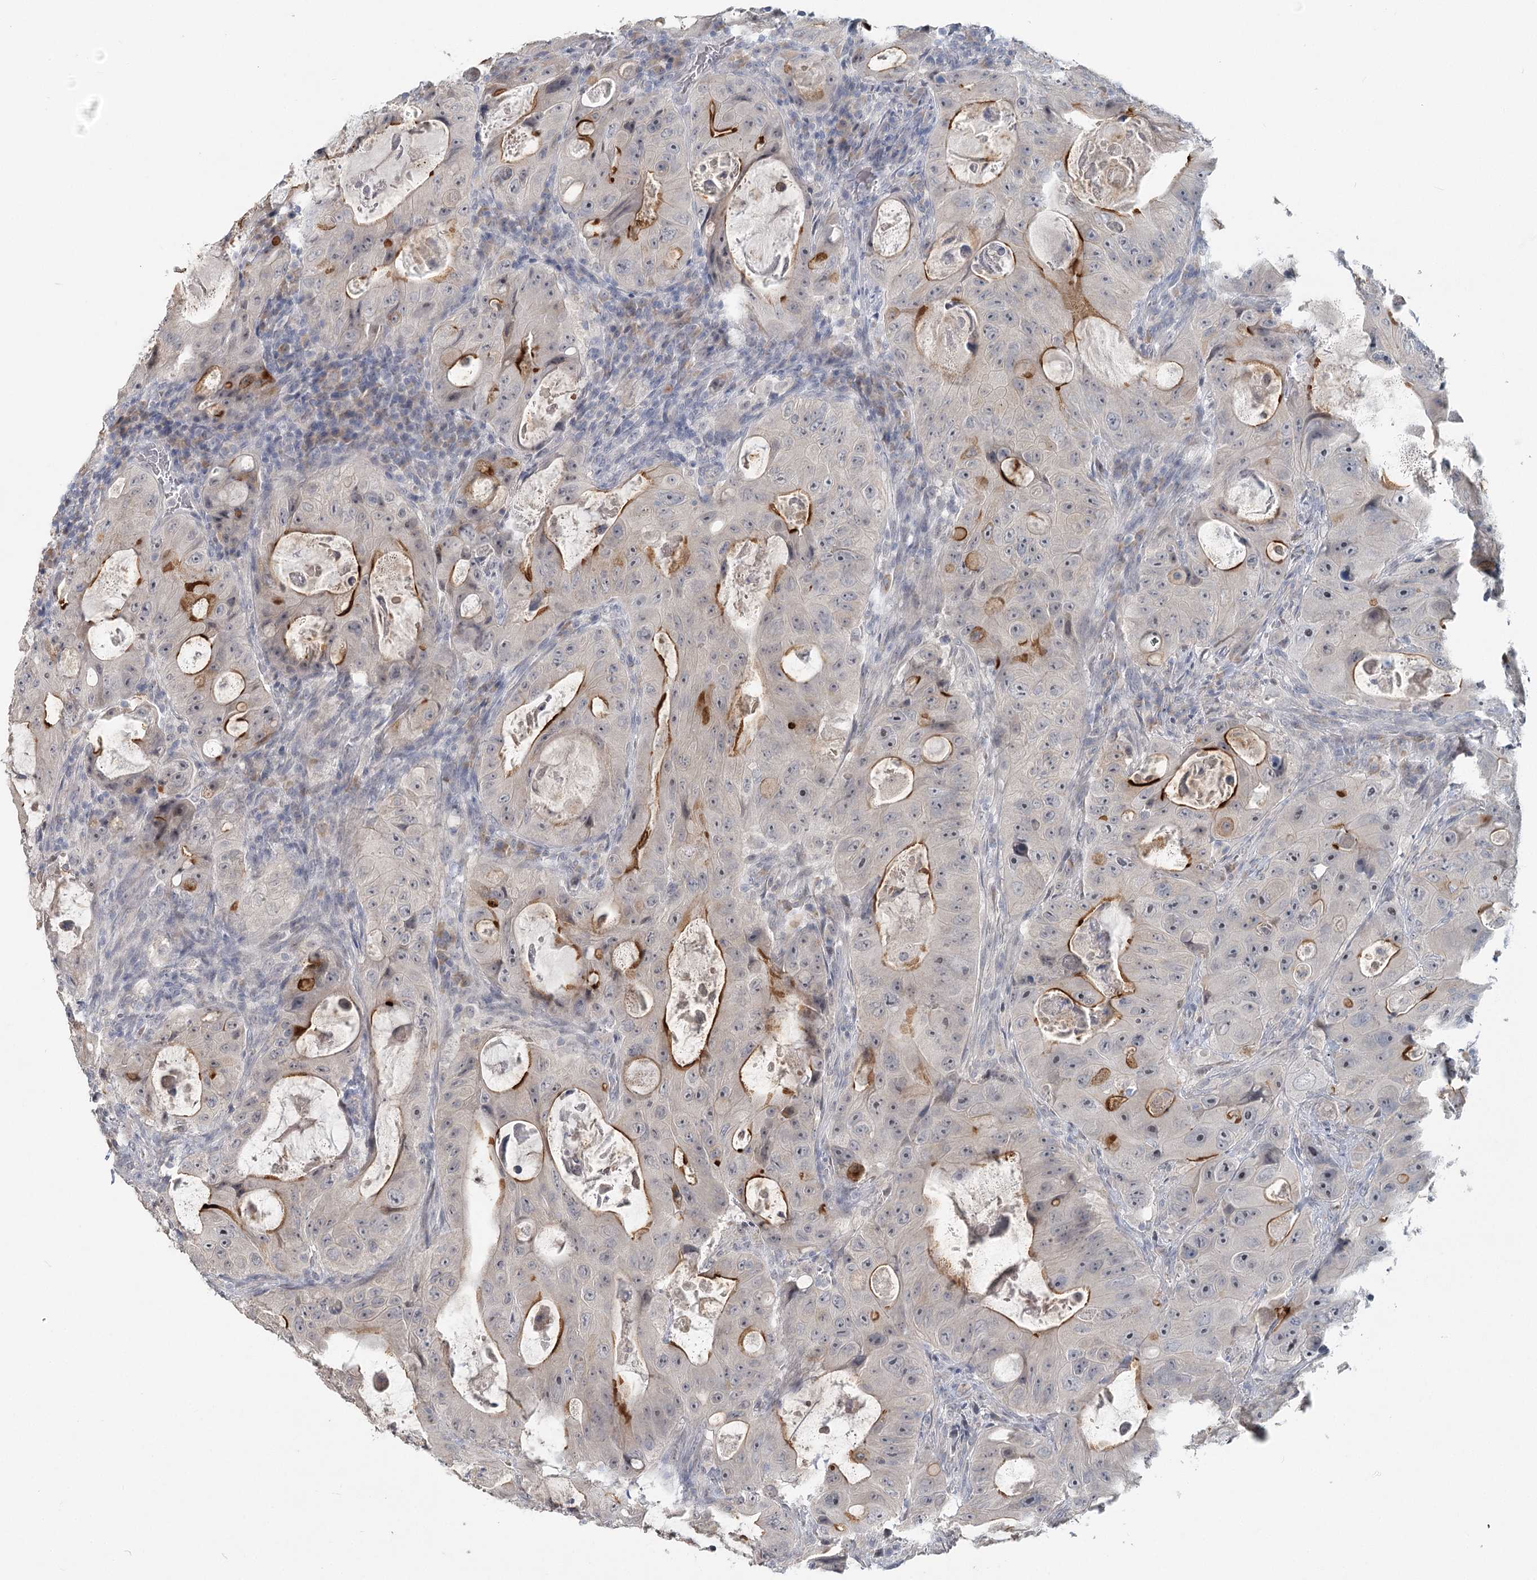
{"staining": {"intensity": "strong", "quantity": "<25%", "location": "cytoplasmic/membranous"}, "tissue": "colorectal cancer", "cell_type": "Tumor cells", "image_type": "cancer", "snomed": [{"axis": "morphology", "description": "Adenocarcinoma, NOS"}, {"axis": "topography", "description": "Colon"}], "caption": "Adenocarcinoma (colorectal) tissue exhibits strong cytoplasmic/membranous positivity in approximately <25% of tumor cells", "gene": "SLC9A3", "patient": {"sex": "female", "age": 46}}